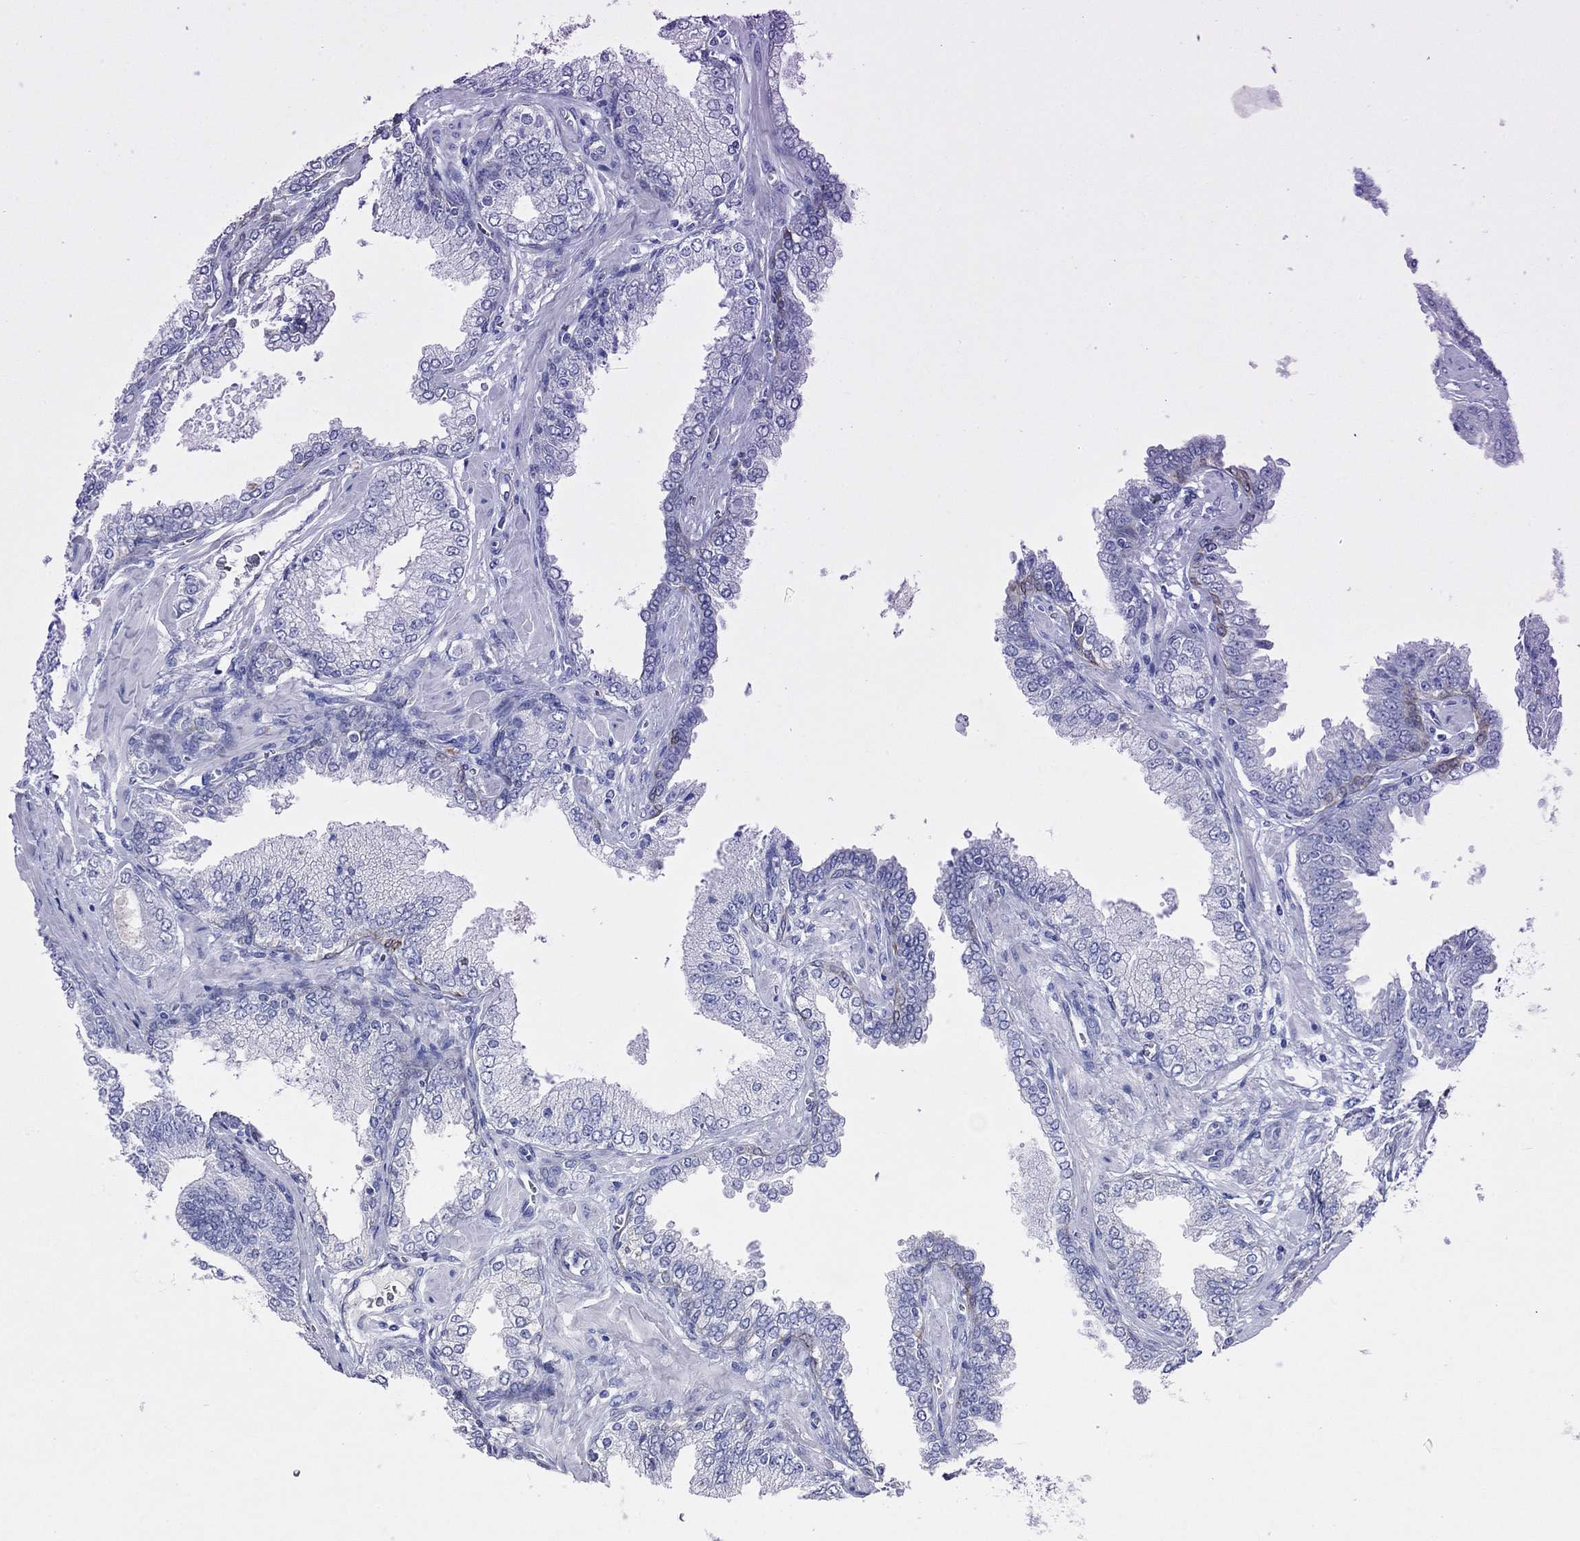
{"staining": {"intensity": "negative", "quantity": "none", "location": "none"}, "tissue": "prostate cancer", "cell_type": "Tumor cells", "image_type": "cancer", "snomed": [{"axis": "morphology", "description": "Adenocarcinoma, NOS"}, {"axis": "topography", "description": "Prostate"}], "caption": "This is an IHC histopathology image of human prostate cancer (adenocarcinoma). There is no expression in tumor cells.", "gene": "CAPNS2", "patient": {"sex": "male", "age": 64}}